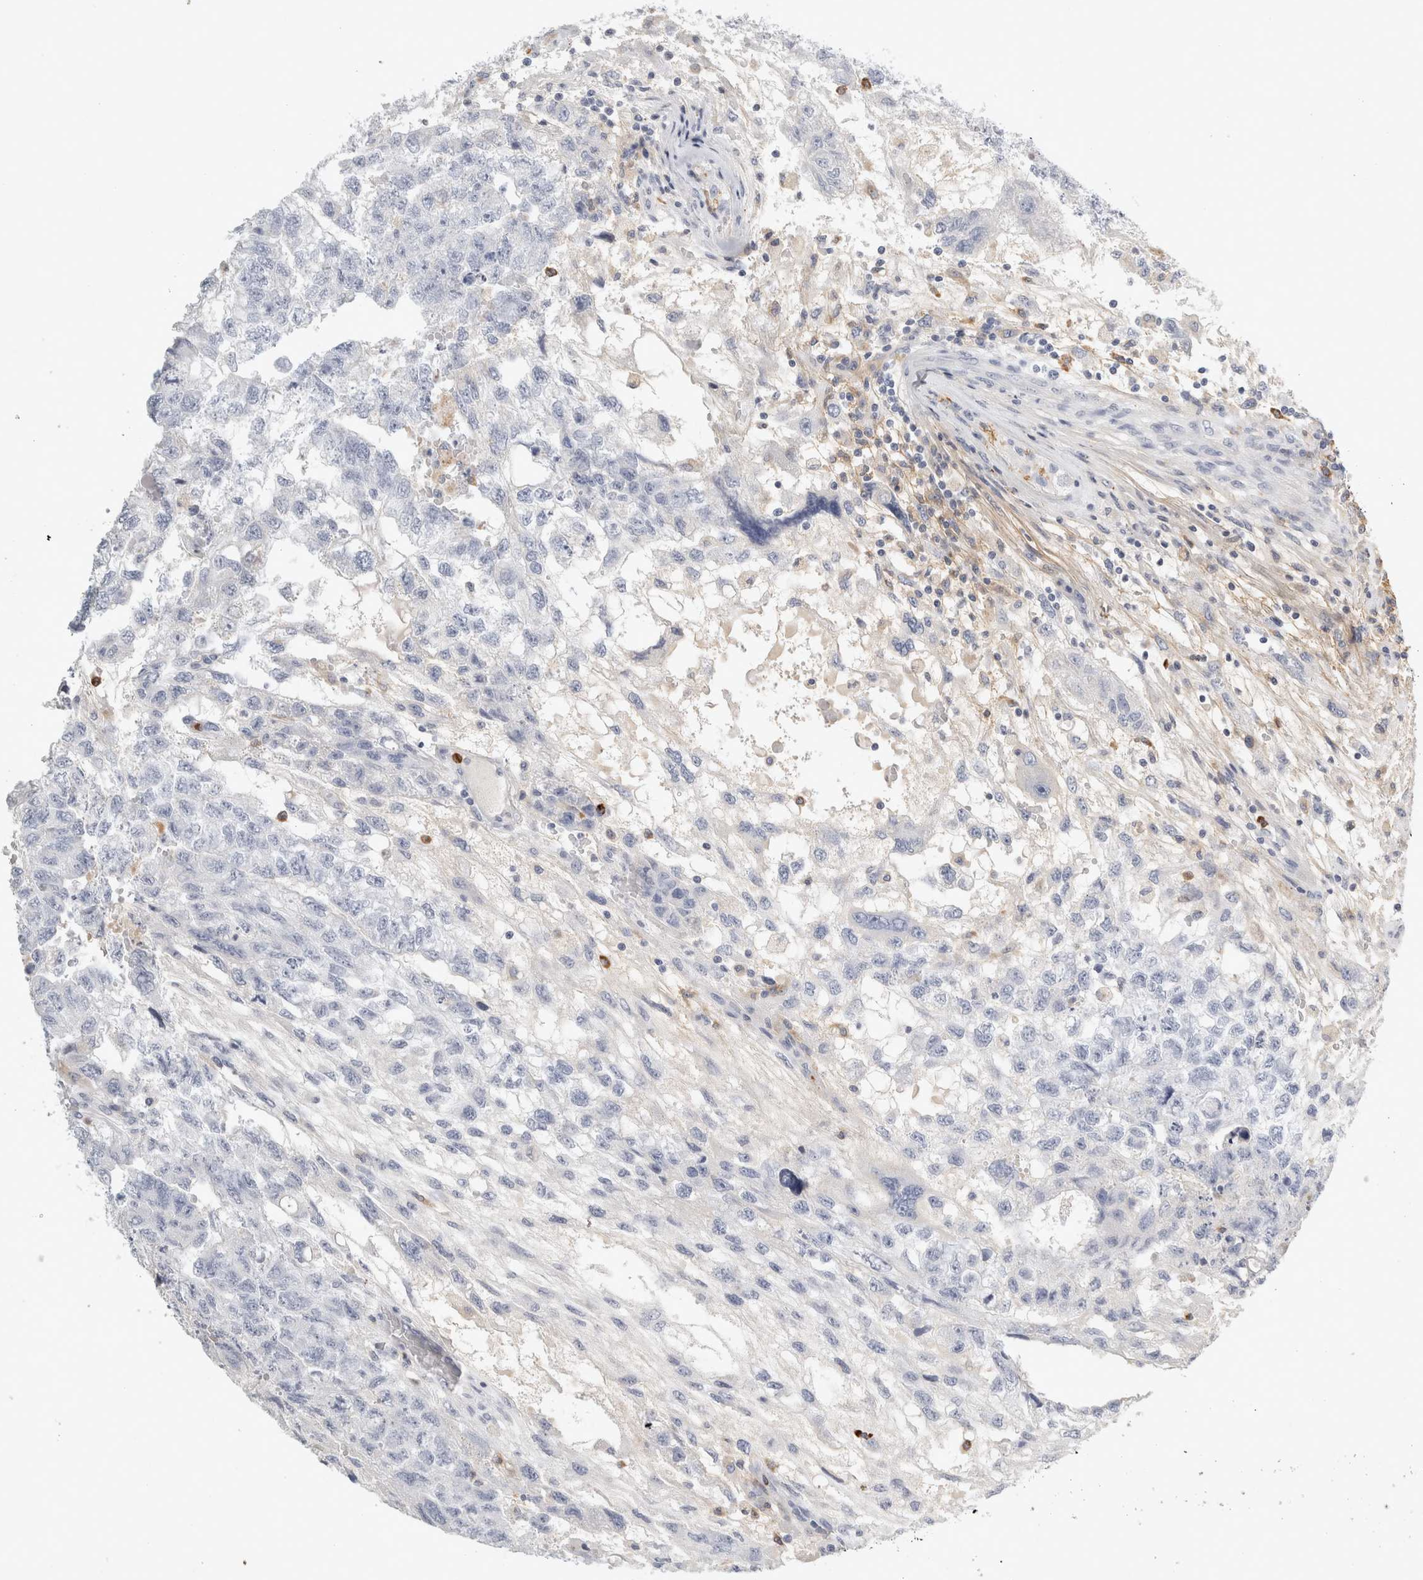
{"staining": {"intensity": "negative", "quantity": "none", "location": "none"}, "tissue": "testis cancer", "cell_type": "Tumor cells", "image_type": "cancer", "snomed": [{"axis": "morphology", "description": "Carcinoma, Embryonal, NOS"}, {"axis": "topography", "description": "Testis"}], "caption": "Embryonal carcinoma (testis) stained for a protein using immunohistochemistry demonstrates no staining tumor cells.", "gene": "FGL2", "patient": {"sex": "male", "age": 36}}